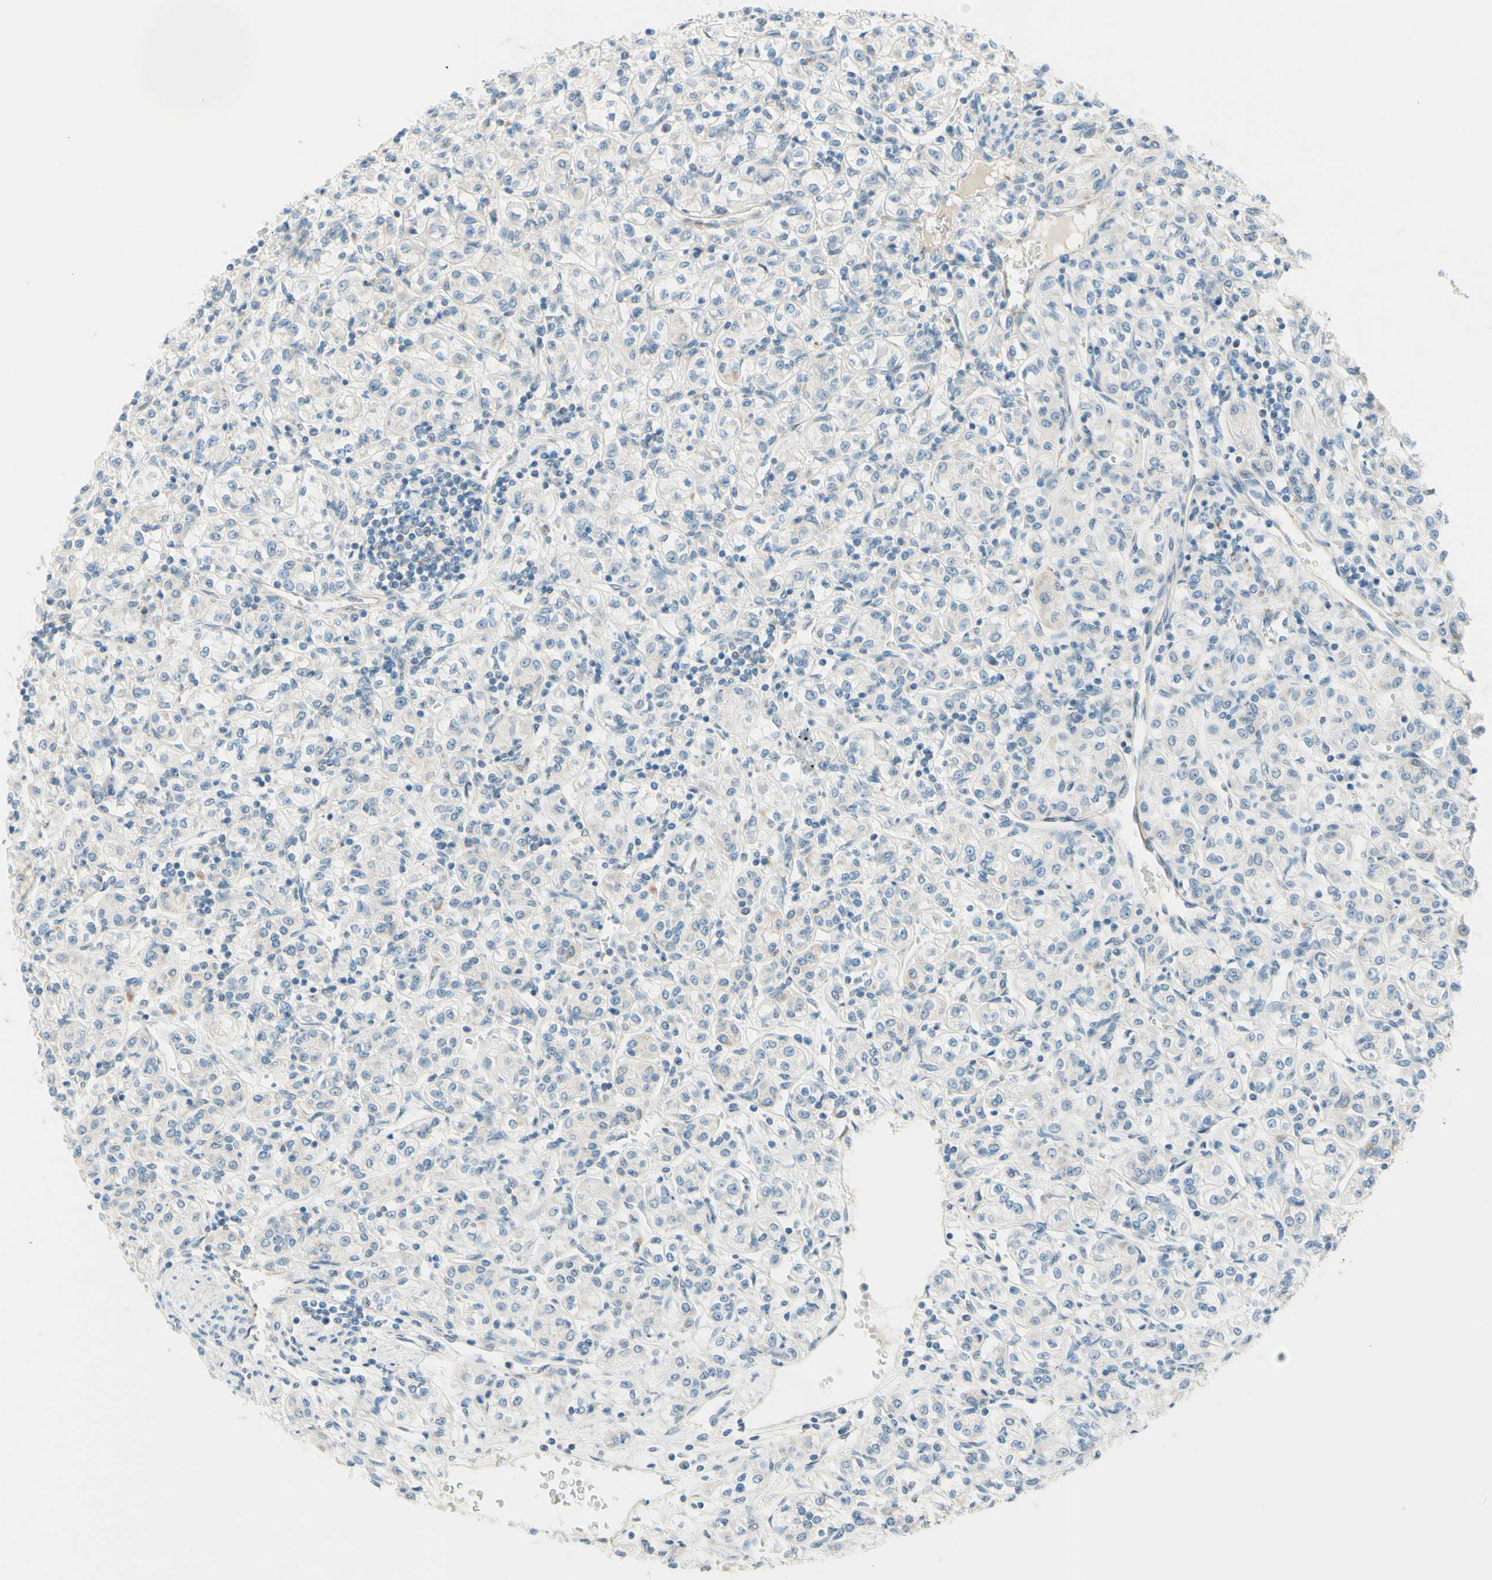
{"staining": {"intensity": "negative", "quantity": "none", "location": "none"}, "tissue": "renal cancer", "cell_type": "Tumor cells", "image_type": "cancer", "snomed": [{"axis": "morphology", "description": "Adenocarcinoma, NOS"}, {"axis": "topography", "description": "Kidney"}], "caption": "Photomicrograph shows no protein expression in tumor cells of adenocarcinoma (renal) tissue. Brightfield microscopy of immunohistochemistry (IHC) stained with DAB (brown) and hematoxylin (blue), captured at high magnification.", "gene": "JPH1", "patient": {"sex": "male", "age": 77}}